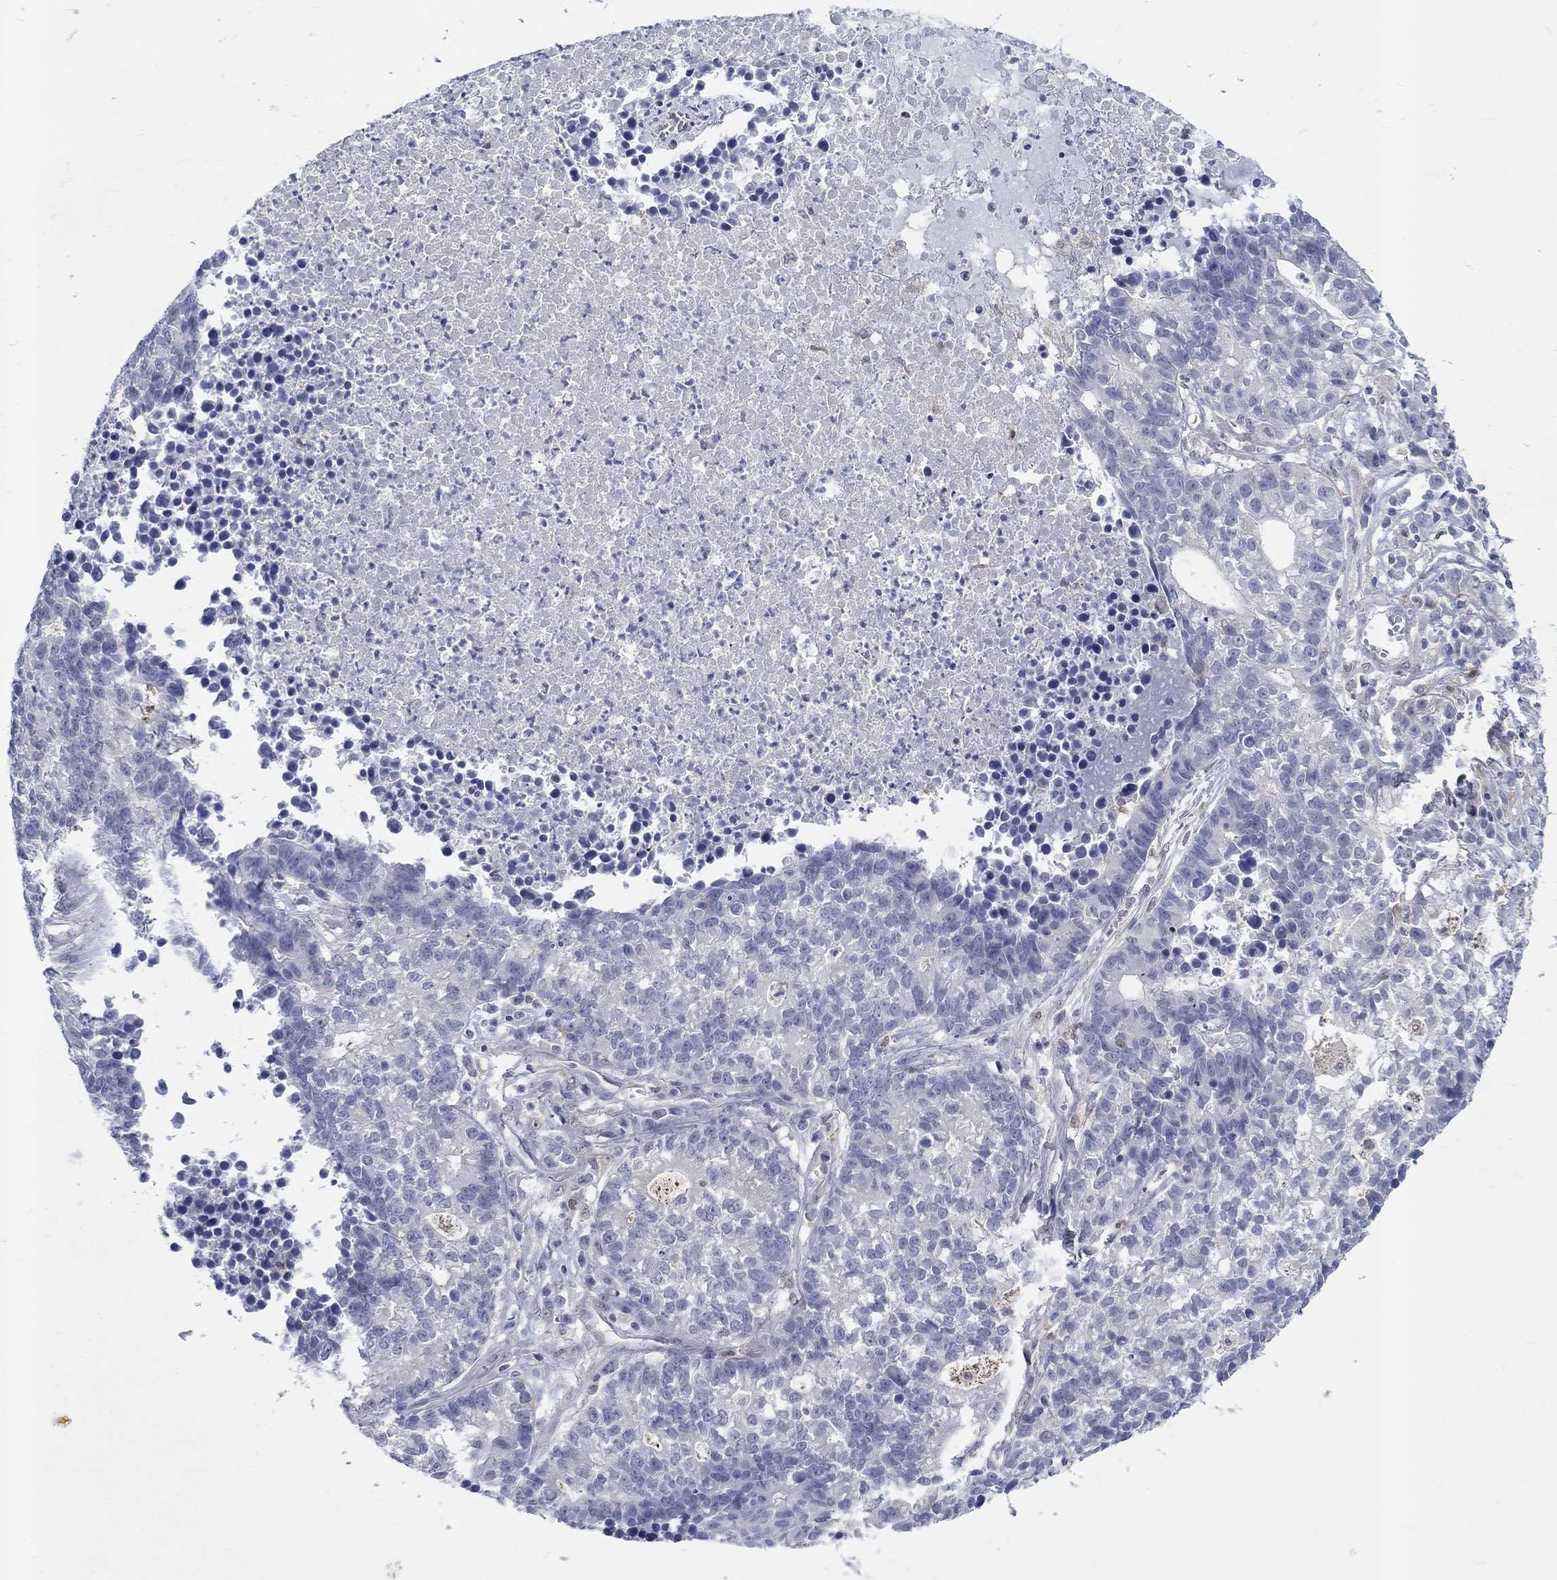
{"staining": {"intensity": "negative", "quantity": "none", "location": "none"}, "tissue": "lung cancer", "cell_type": "Tumor cells", "image_type": "cancer", "snomed": [{"axis": "morphology", "description": "Adenocarcinoma, NOS"}, {"axis": "topography", "description": "Lung"}], "caption": "There is no significant positivity in tumor cells of adenocarcinoma (lung).", "gene": "EGFLAM", "patient": {"sex": "male", "age": 57}}